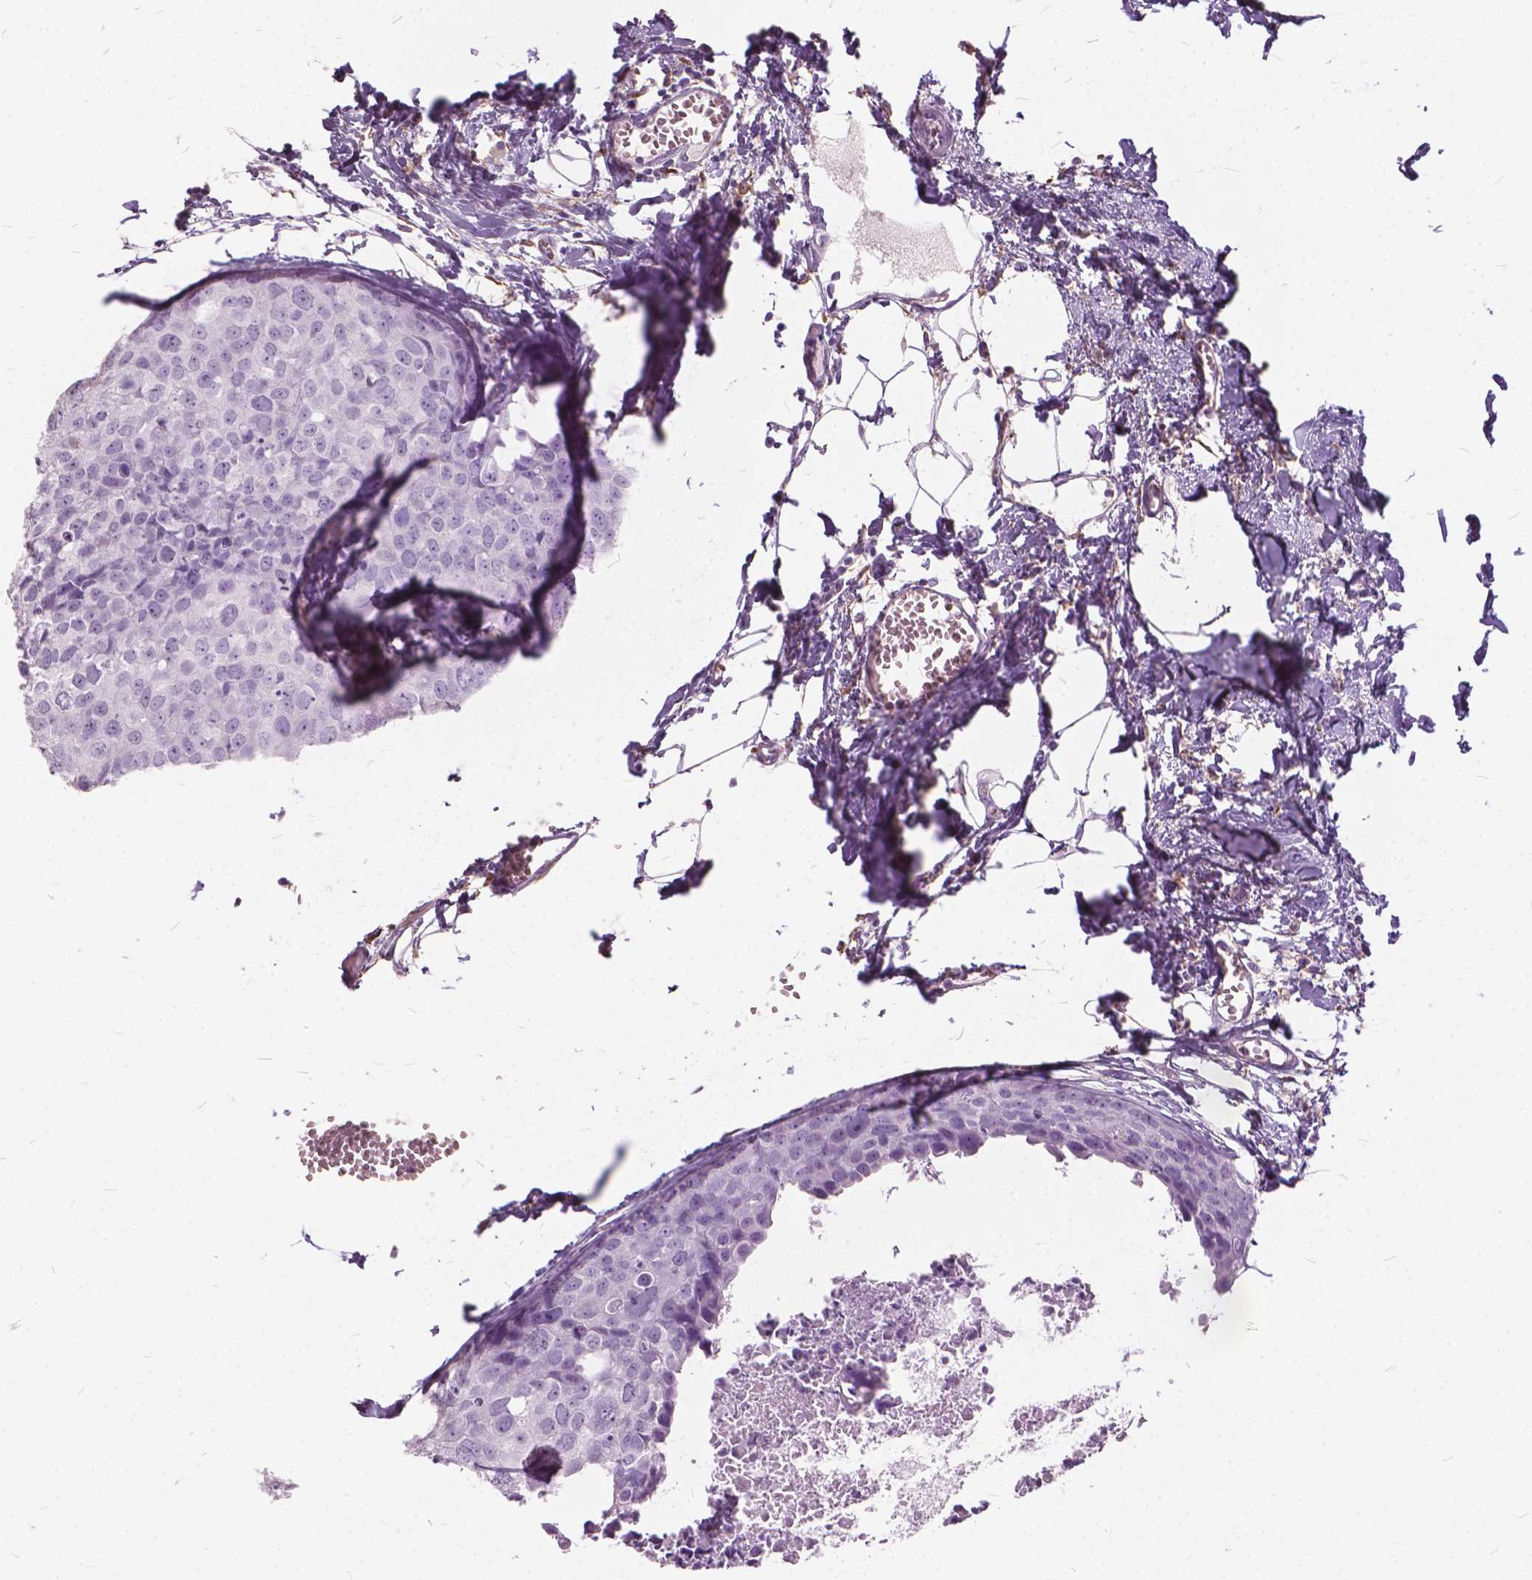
{"staining": {"intensity": "negative", "quantity": "none", "location": "none"}, "tissue": "breast cancer", "cell_type": "Tumor cells", "image_type": "cancer", "snomed": [{"axis": "morphology", "description": "Duct carcinoma"}, {"axis": "topography", "description": "Breast"}], "caption": "Immunohistochemistry photomicrograph of neoplastic tissue: human infiltrating ductal carcinoma (breast) stained with DAB (3,3'-diaminobenzidine) shows no significant protein expression in tumor cells.", "gene": "DNM1", "patient": {"sex": "female", "age": 38}}